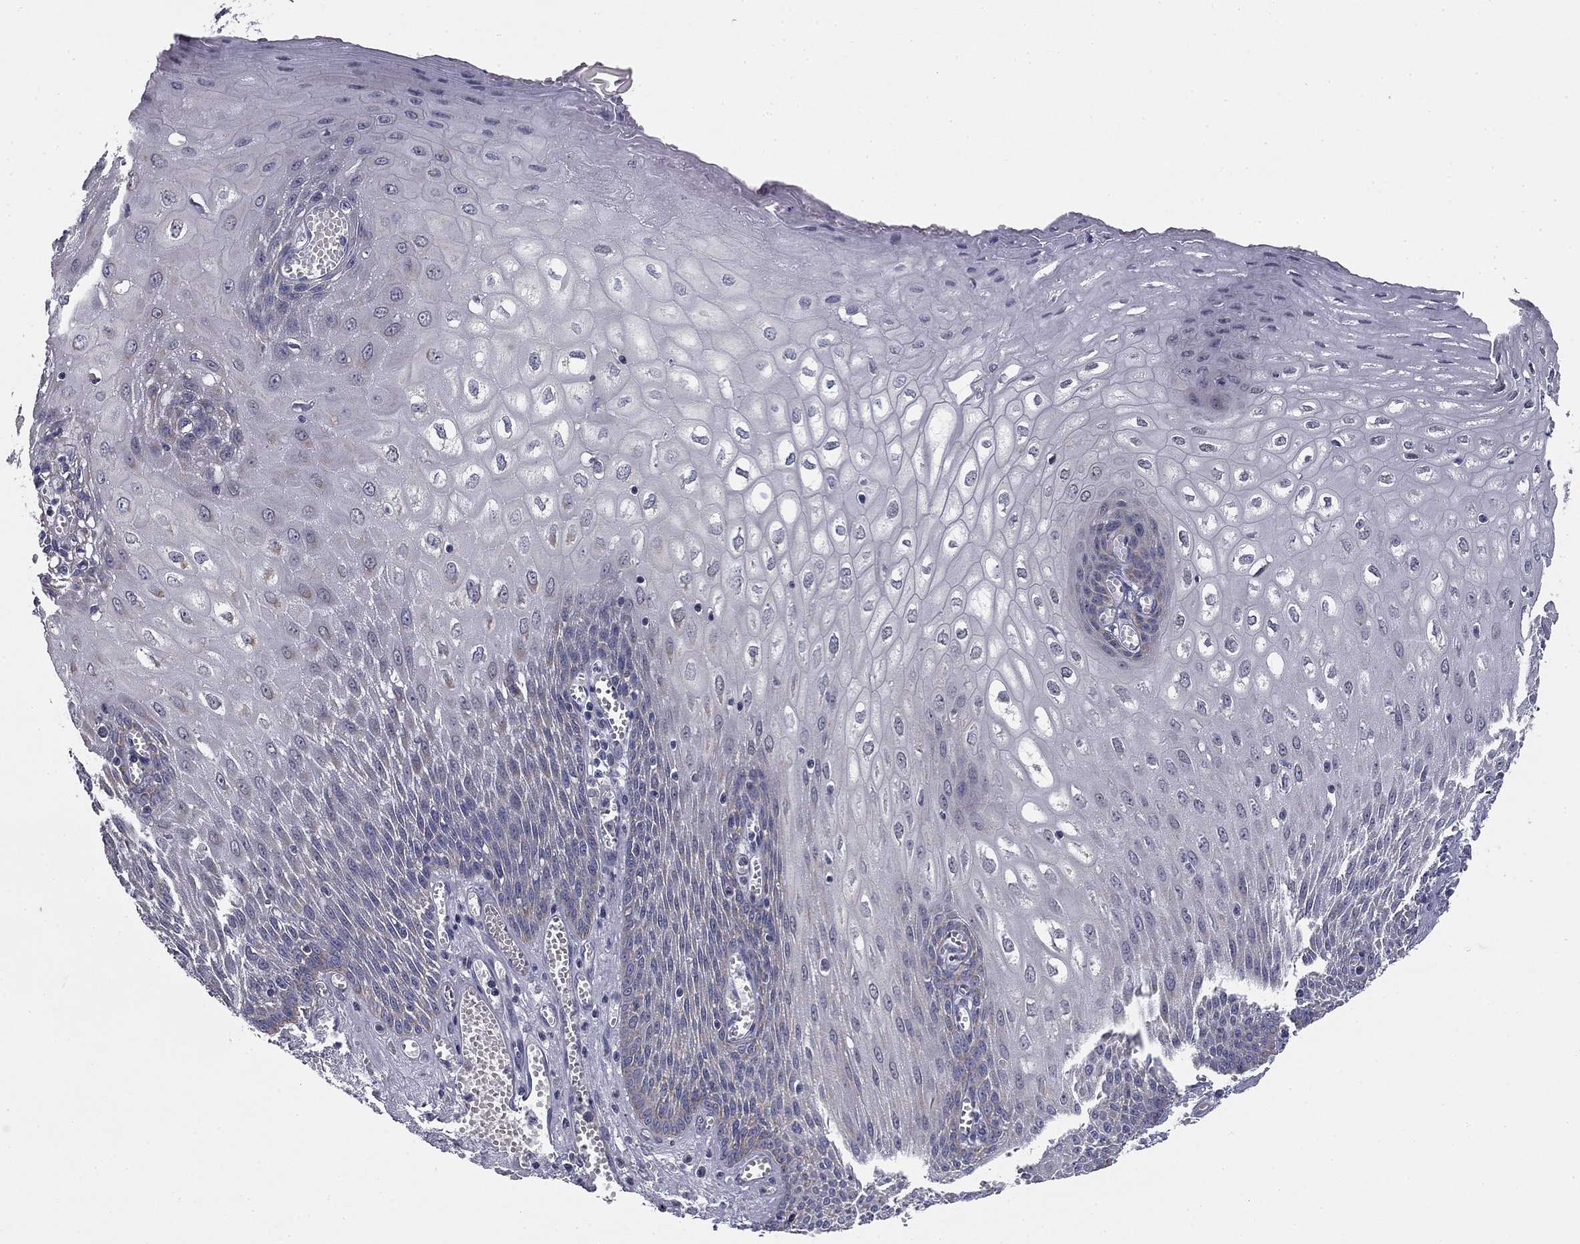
{"staining": {"intensity": "negative", "quantity": "none", "location": "none"}, "tissue": "esophagus", "cell_type": "Squamous epithelial cells", "image_type": "normal", "snomed": [{"axis": "morphology", "description": "Normal tissue, NOS"}, {"axis": "topography", "description": "Esophagus"}], "caption": "The micrograph shows no staining of squamous epithelial cells in normal esophagus. (Stains: DAB (3,3'-diaminobenzidine) immunohistochemistry with hematoxylin counter stain, Microscopy: brightfield microscopy at high magnification).", "gene": "SLC2A9", "patient": {"sex": "male", "age": 58}}